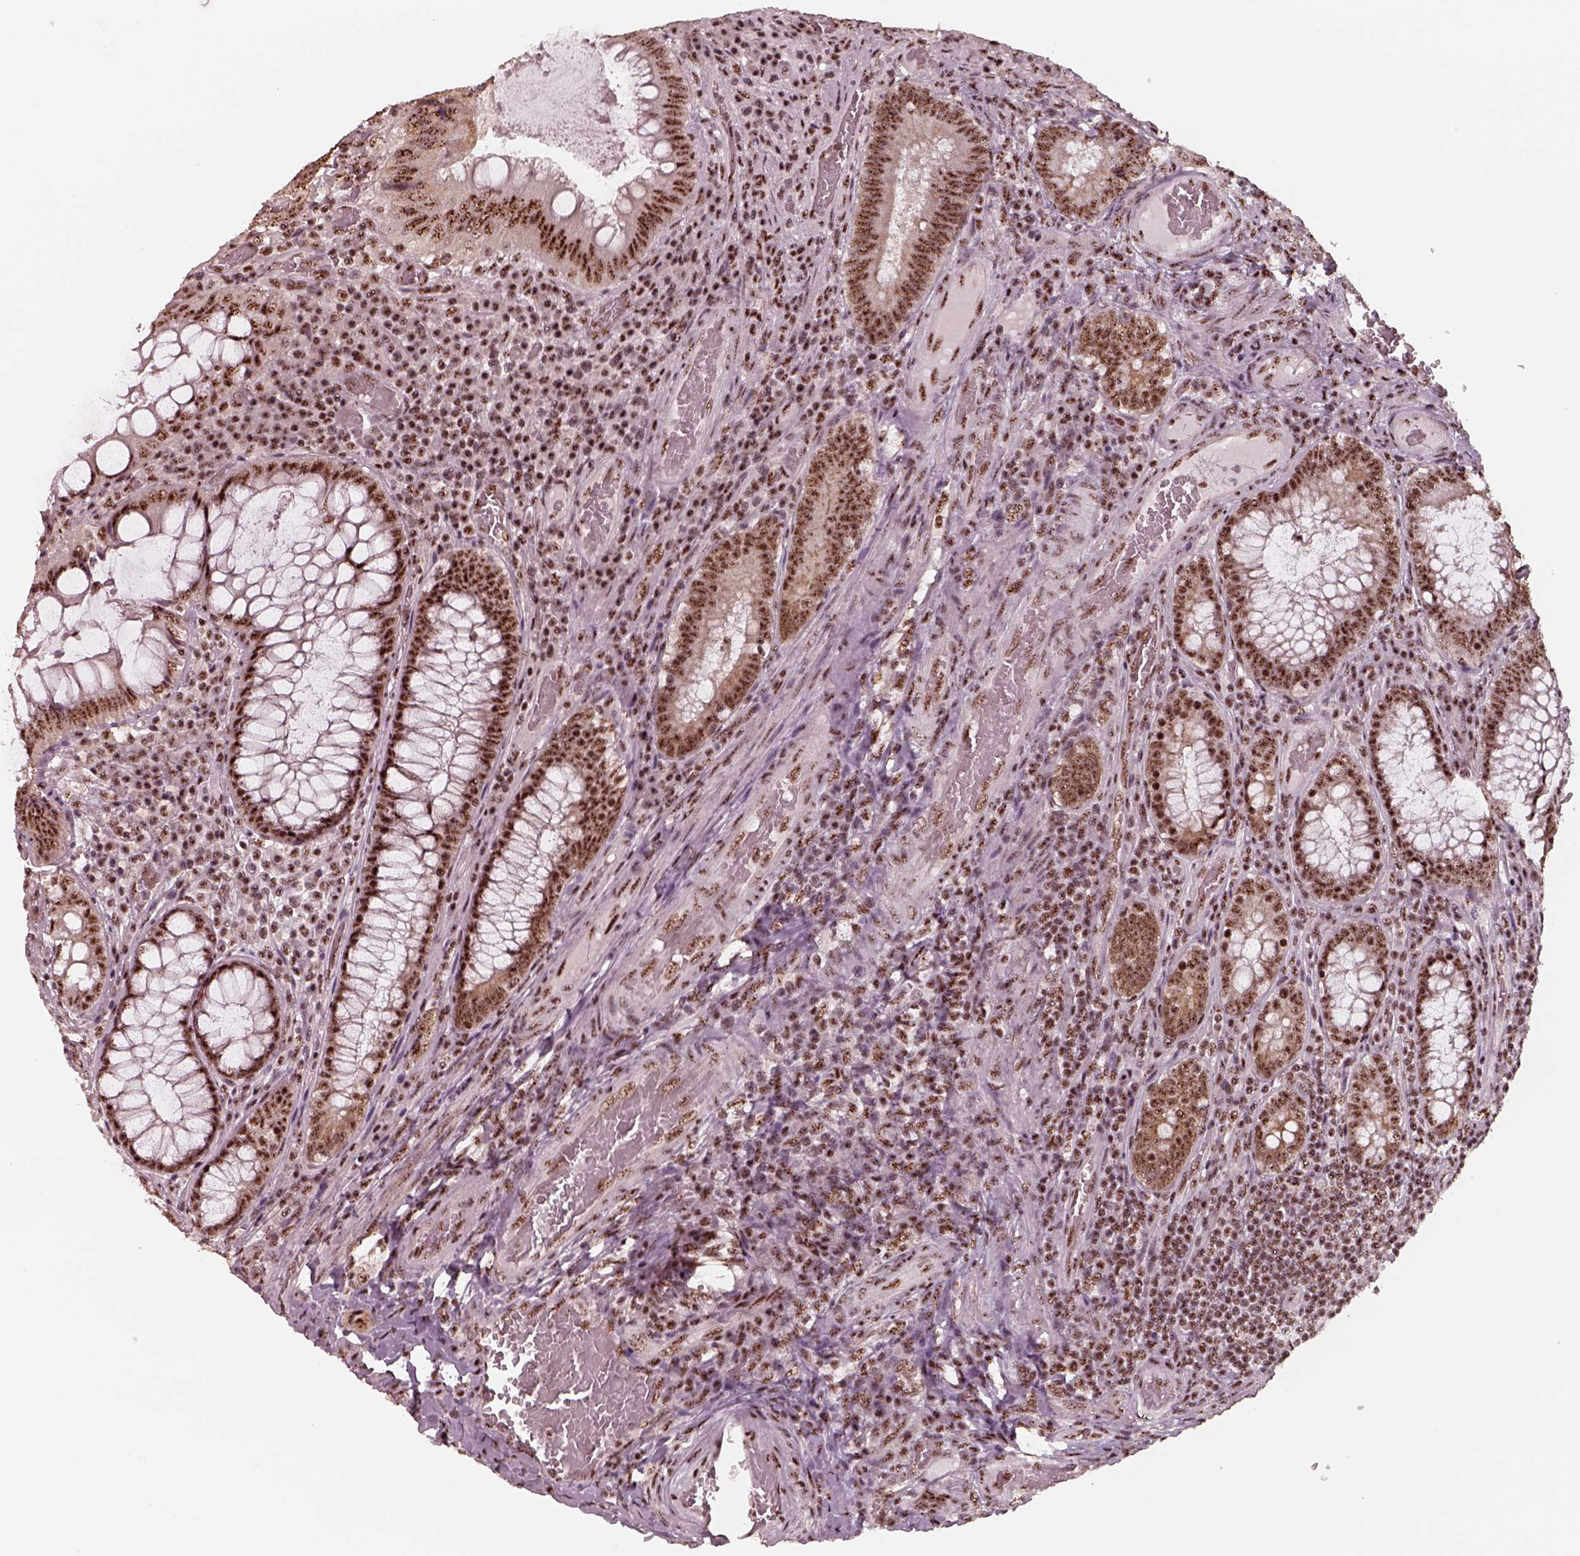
{"staining": {"intensity": "strong", "quantity": ">75%", "location": "nuclear"}, "tissue": "colorectal cancer", "cell_type": "Tumor cells", "image_type": "cancer", "snomed": [{"axis": "morphology", "description": "Adenocarcinoma, NOS"}, {"axis": "topography", "description": "Colon"}], "caption": "Adenocarcinoma (colorectal) stained with a protein marker exhibits strong staining in tumor cells.", "gene": "ATXN7L3", "patient": {"sex": "female", "age": 86}}